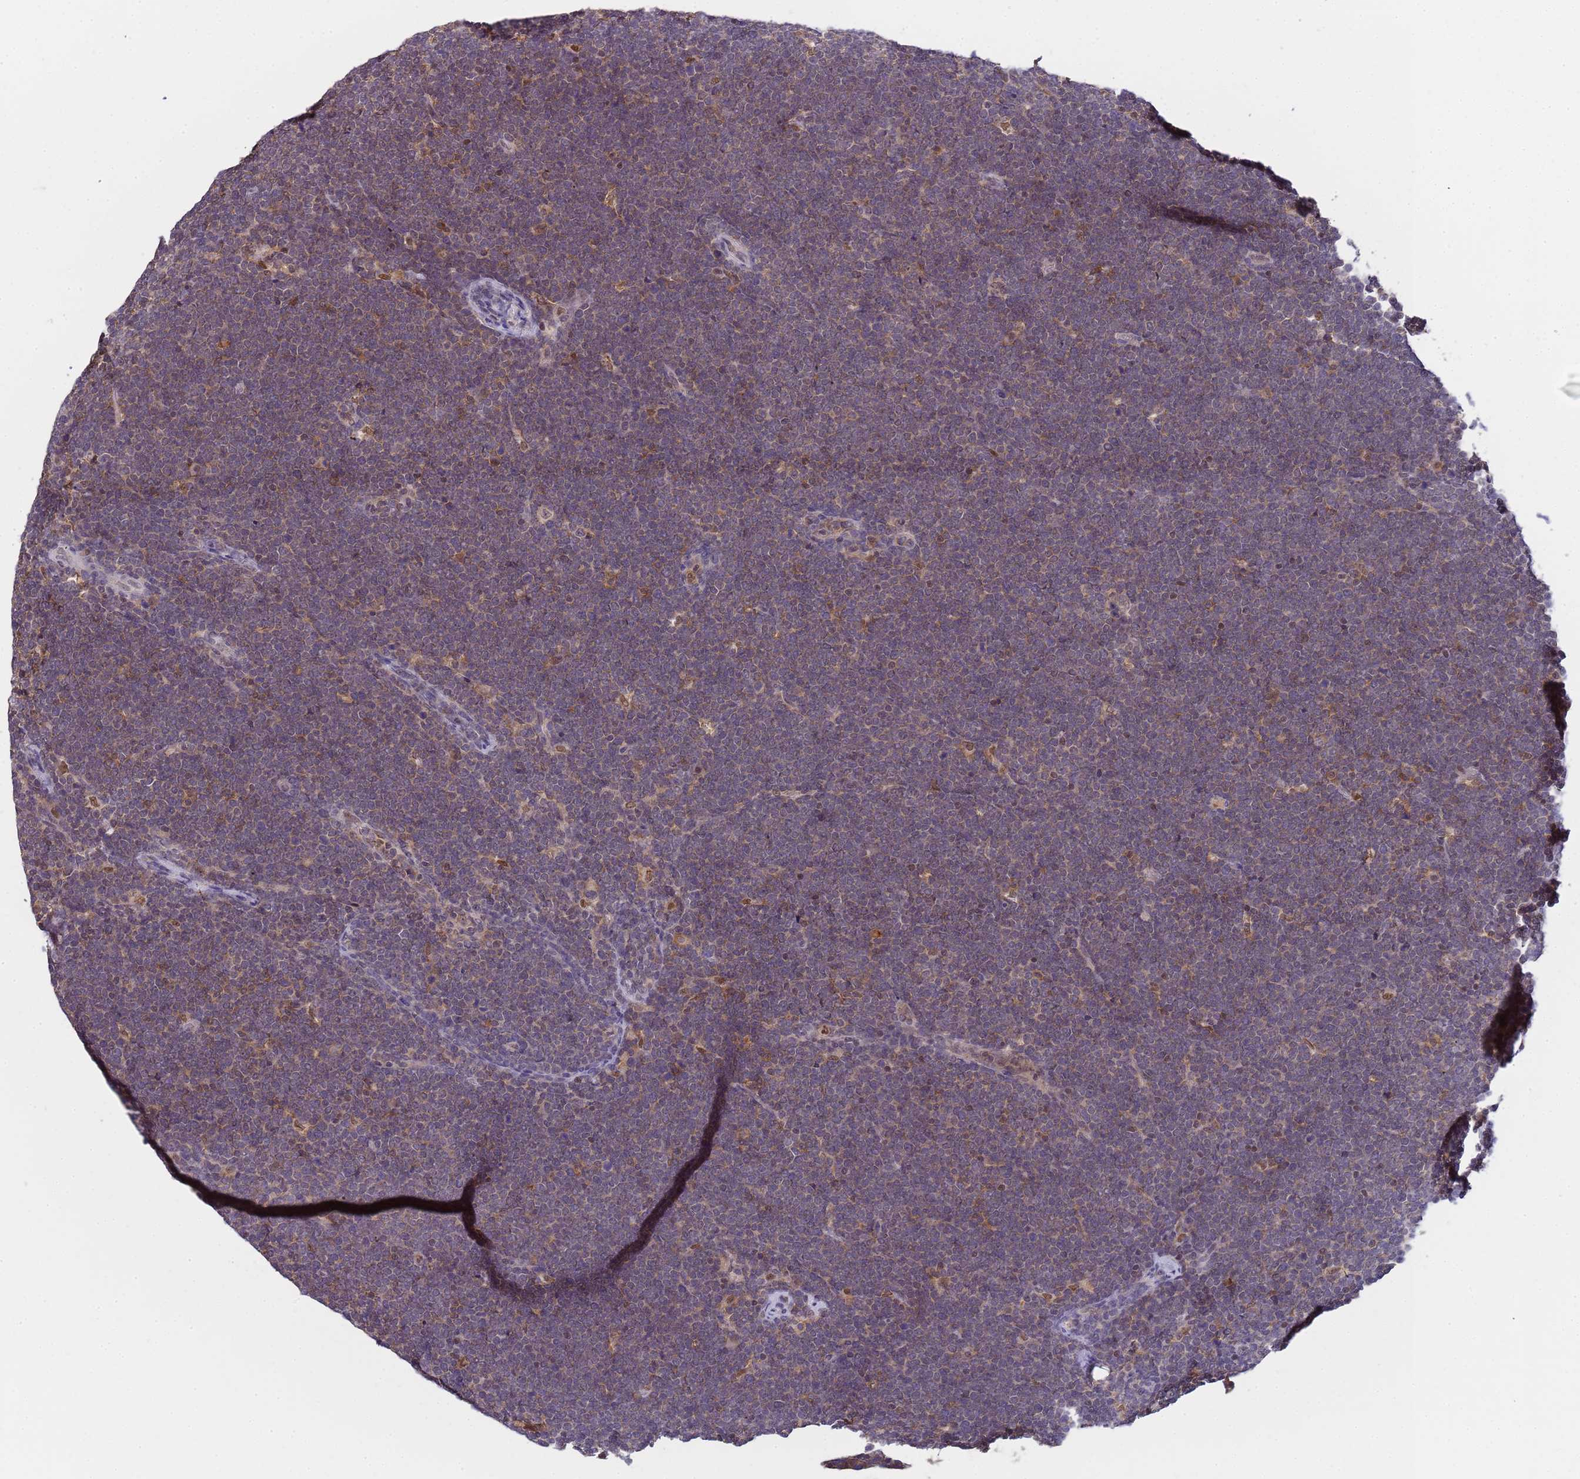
{"staining": {"intensity": "weak", "quantity": "25%-75%", "location": "cytoplasmic/membranous"}, "tissue": "lymphoma", "cell_type": "Tumor cells", "image_type": "cancer", "snomed": [{"axis": "morphology", "description": "Malignant lymphoma, non-Hodgkin's type, High grade"}, {"axis": "topography", "description": "Lymph node"}], "caption": "Tumor cells exhibit low levels of weak cytoplasmic/membranous staining in approximately 25%-75% of cells in human high-grade malignant lymphoma, non-Hodgkin's type. The protein of interest is stained brown, and the nuclei are stained in blue (DAB IHC with brightfield microscopy, high magnification).", "gene": "CD53", "patient": {"sex": "male", "age": 13}}